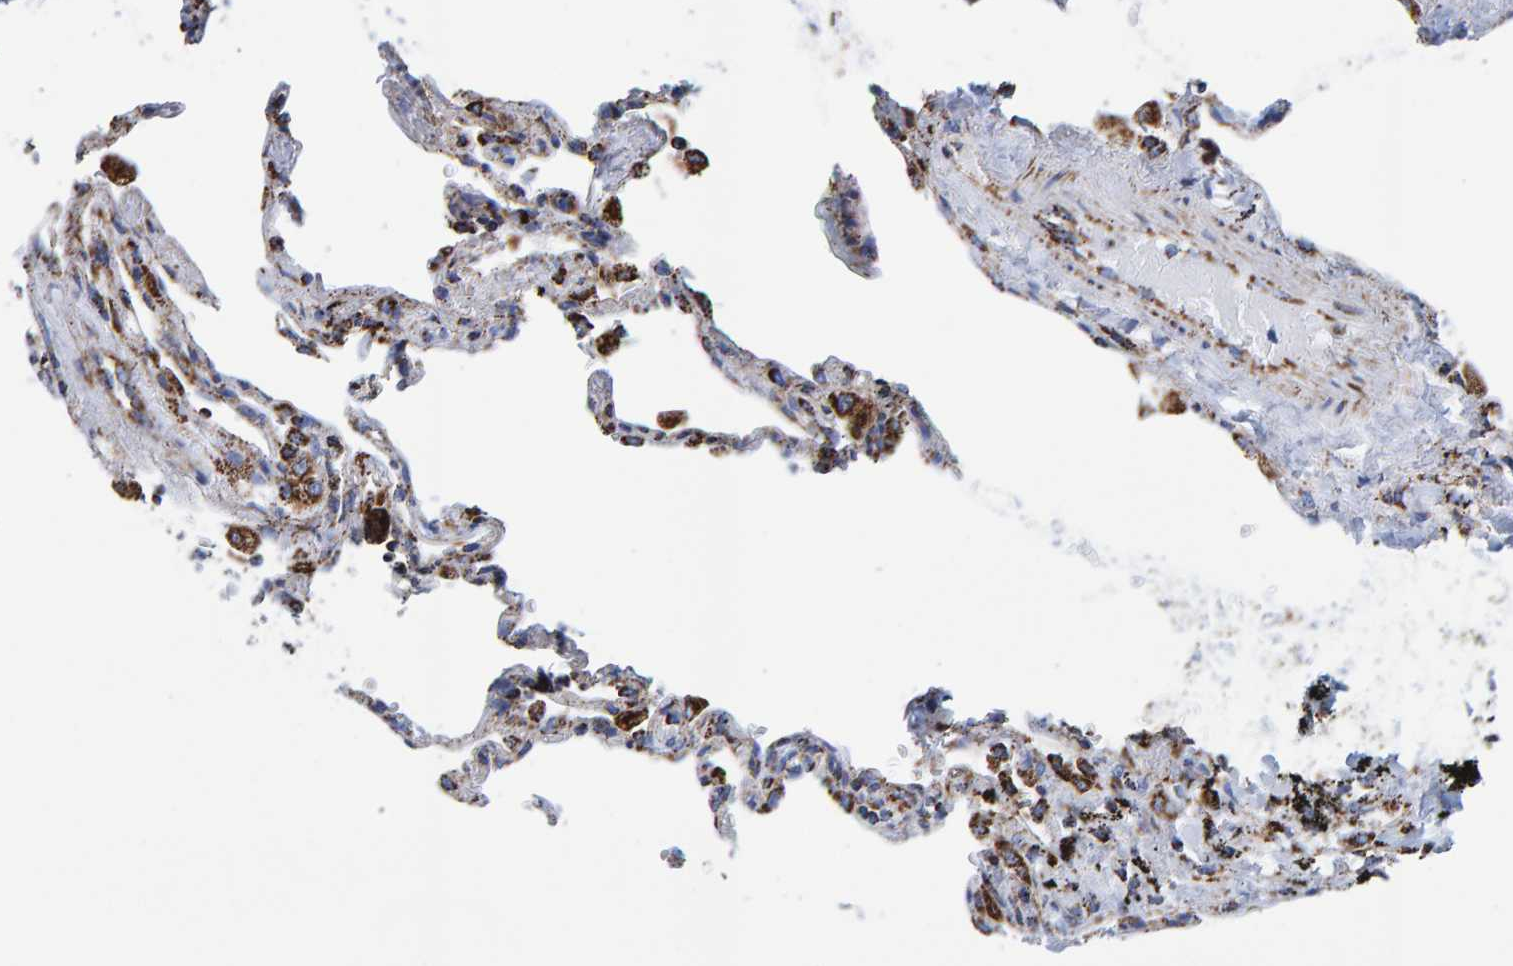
{"staining": {"intensity": "moderate", "quantity": ">75%", "location": "cytoplasmic/membranous"}, "tissue": "lung", "cell_type": "Alveolar cells", "image_type": "normal", "snomed": [{"axis": "morphology", "description": "Normal tissue, NOS"}, {"axis": "topography", "description": "Lung"}], "caption": "Protein staining of benign lung demonstrates moderate cytoplasmic/membranous staining in approximately >75% of alveolar cells.", "gene": "ENSG00000262660", "patient": {"sex": "male", "age": 59}}